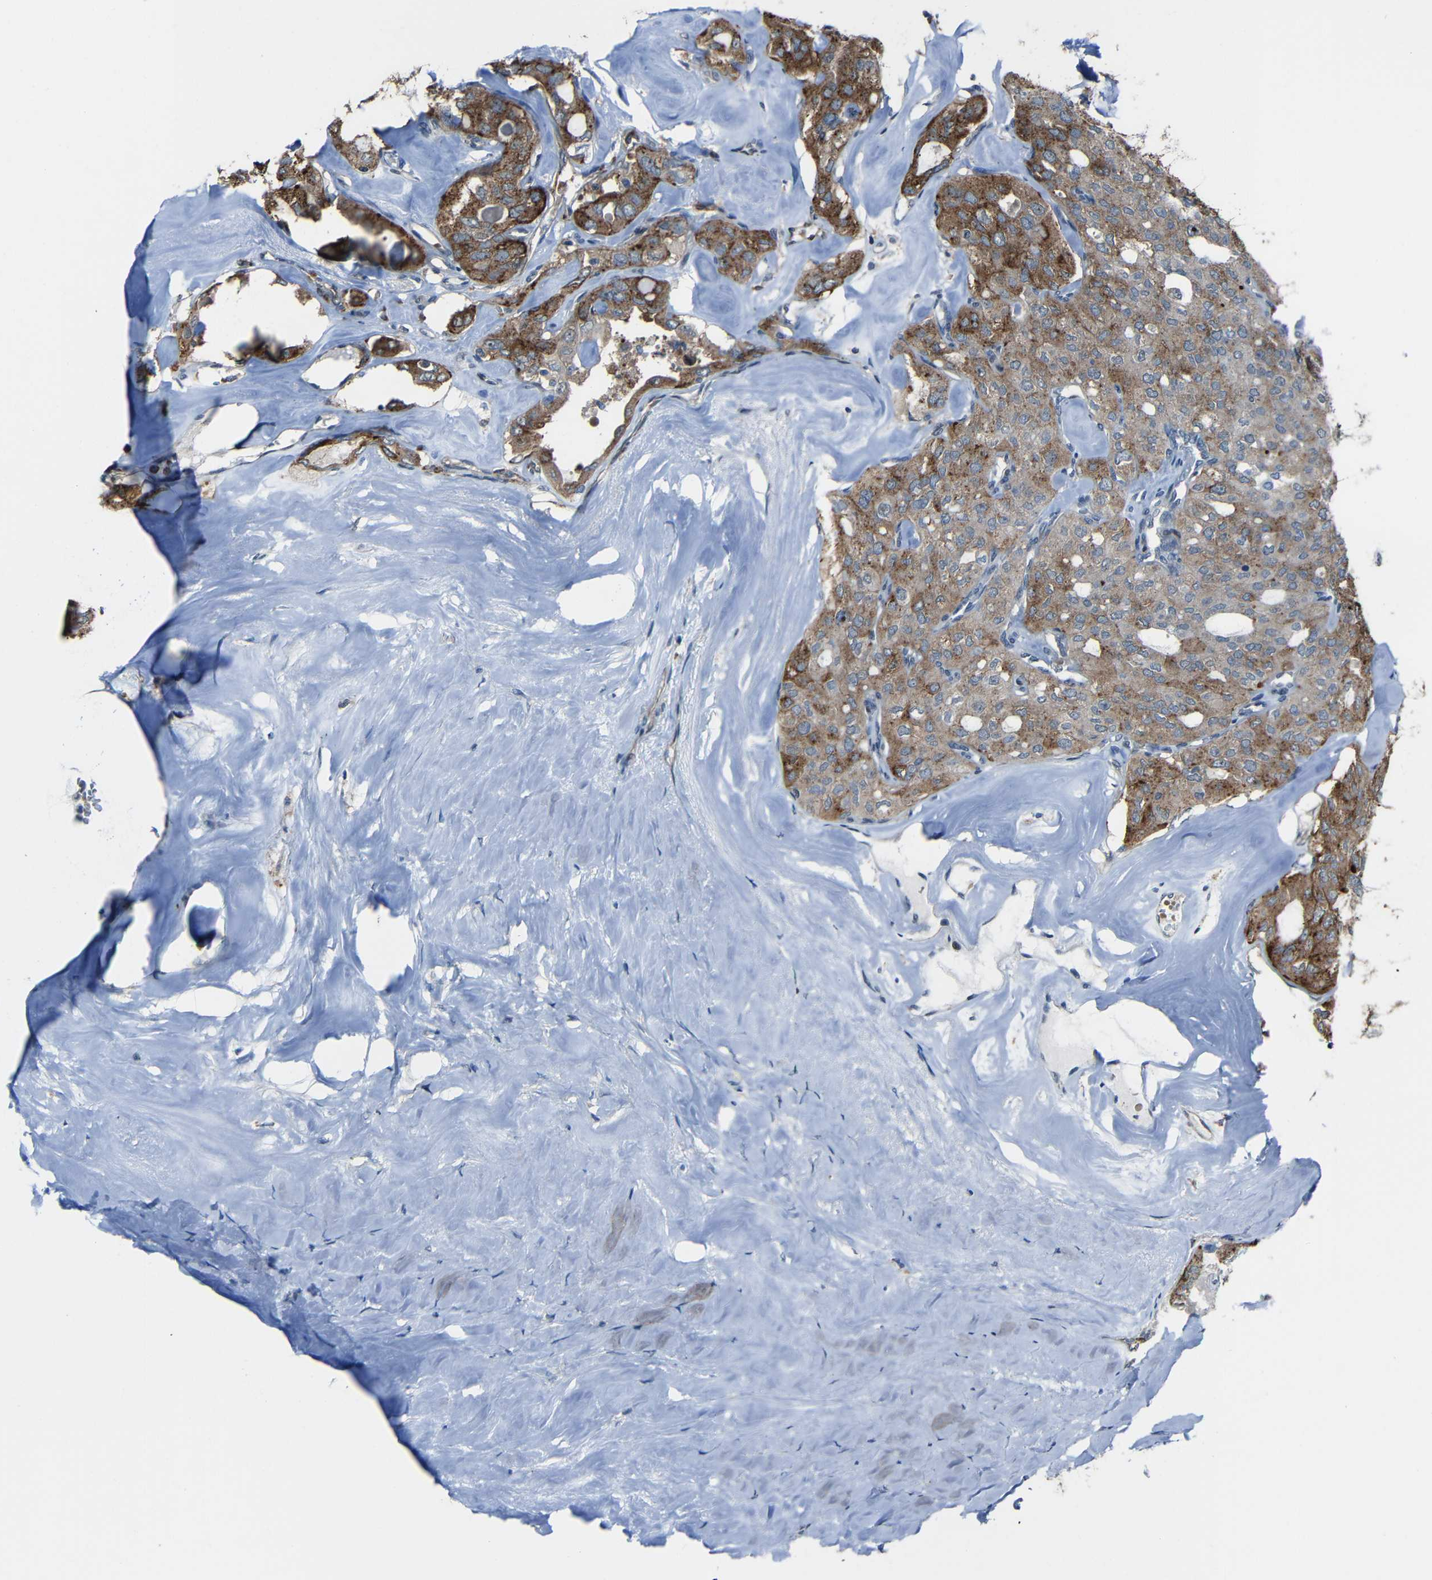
{"staining": {"intensity": "moderate", "quantity": "25%-75%", "location": "cytoplasmic/membranous"}, "tissue": "thyroid cancer", "cell_type": "Tumor cells", "image_type": "cancer", "snomed": [{"axis": "morphology", "description": "Follicular adenoma carcinoma, NOS"}, {"axis": "topography", "description": "Thyroid gland"}], "caption": "Protein analysis of thyroid cancer tissue demonstrates moderate cytoplasmic/membranous staining in approximately 25%-75% of tumor cells. (DAB IHC, brown staining for protein, blue staining for nuclei).", "gene": "DNAJC5", "patient": {"sex": "male", "age": 75}}